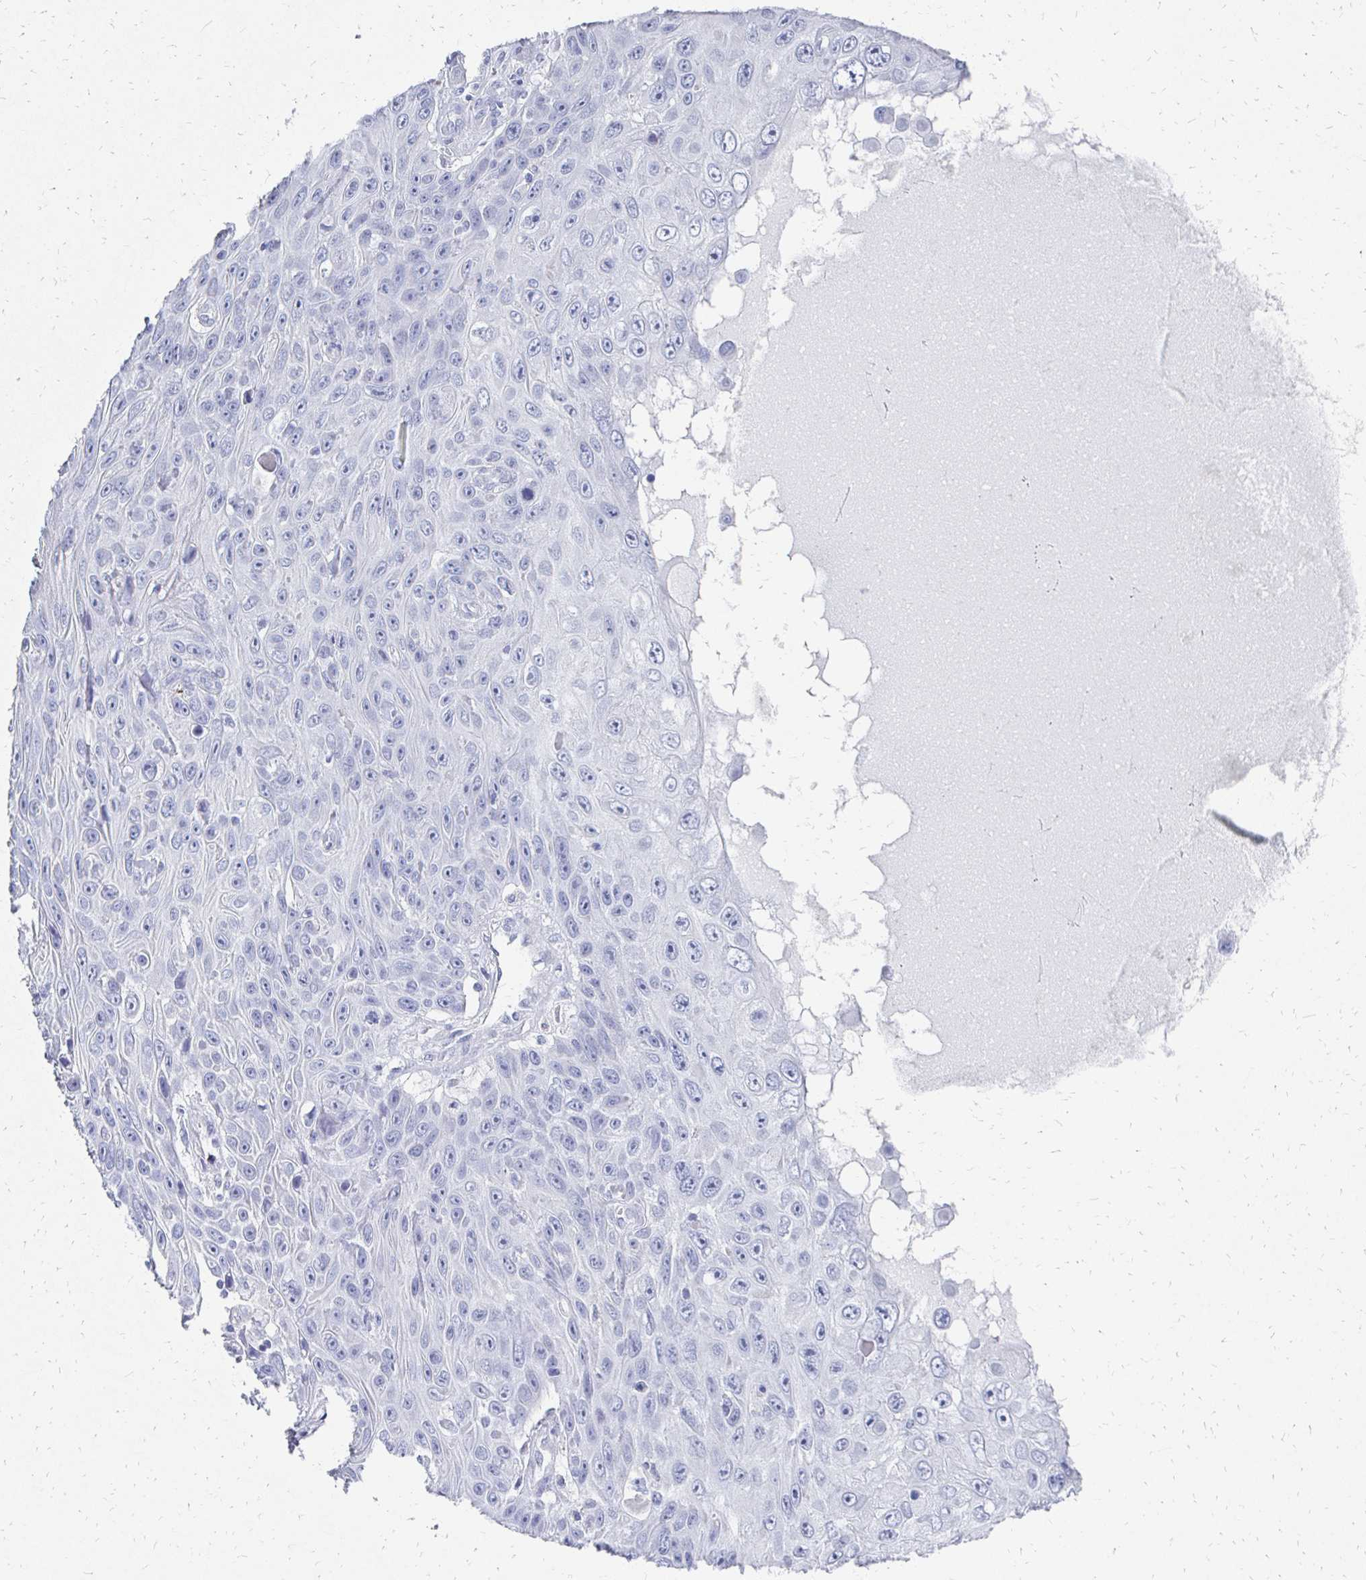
{"staining": {"intensity": "negative", "quantity": "none", "location": "none"}, "tissue": "skin cancer", "cell_type": "Tumor cells", "image_type": "cancer", "snomed": [{"axis": "morphology", "description": "Squamous cell carcinoma, NOS"}, {"axis": "topography", "description": "Skin"}], "caption": "A photomicrograph of human skin cancer (squamous cell carcinoma) is negative for staining in tumor cells.", "gene": "SYCP3", "patient": {"sex": "male", "age": 82}}